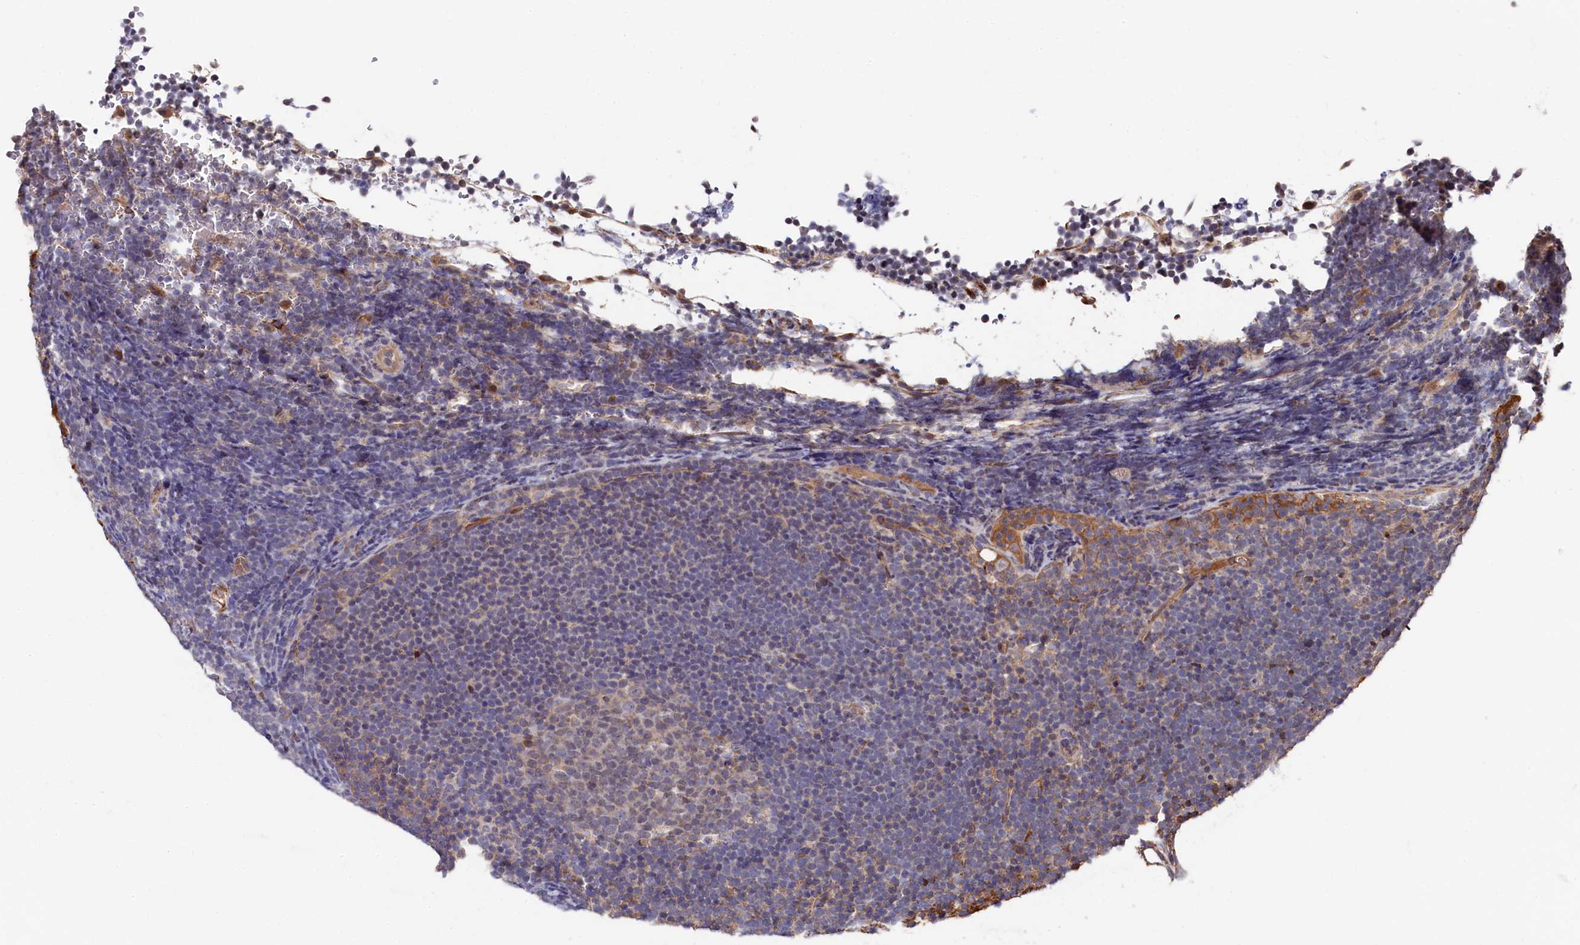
{"staining": {"intensity": "weak", "quantity": "<25%", "location": "cytoplasmic/membranous"}, "tissue": "lymphoma", "cell_type": "Tumor cells", "image_type": "cancer", "snomed": [{"axis": "morphology", "description": "Malignant lymphoma, non-Hodgkin's type, High grade"}, {"axis": "topography", "description": "Lymph node"}], "caption": "Immunohistochemistry (IHC) image of neoplastic tissue: malignant lymphoma, non-Hodgkin's type (high-grade) stained with DAB (3,3'-diaminobenzidine) exhibits no significant protein staining in tumor cells.", "gene": "SLC12A4", "patient": {"sex": "male", "age": 13}}